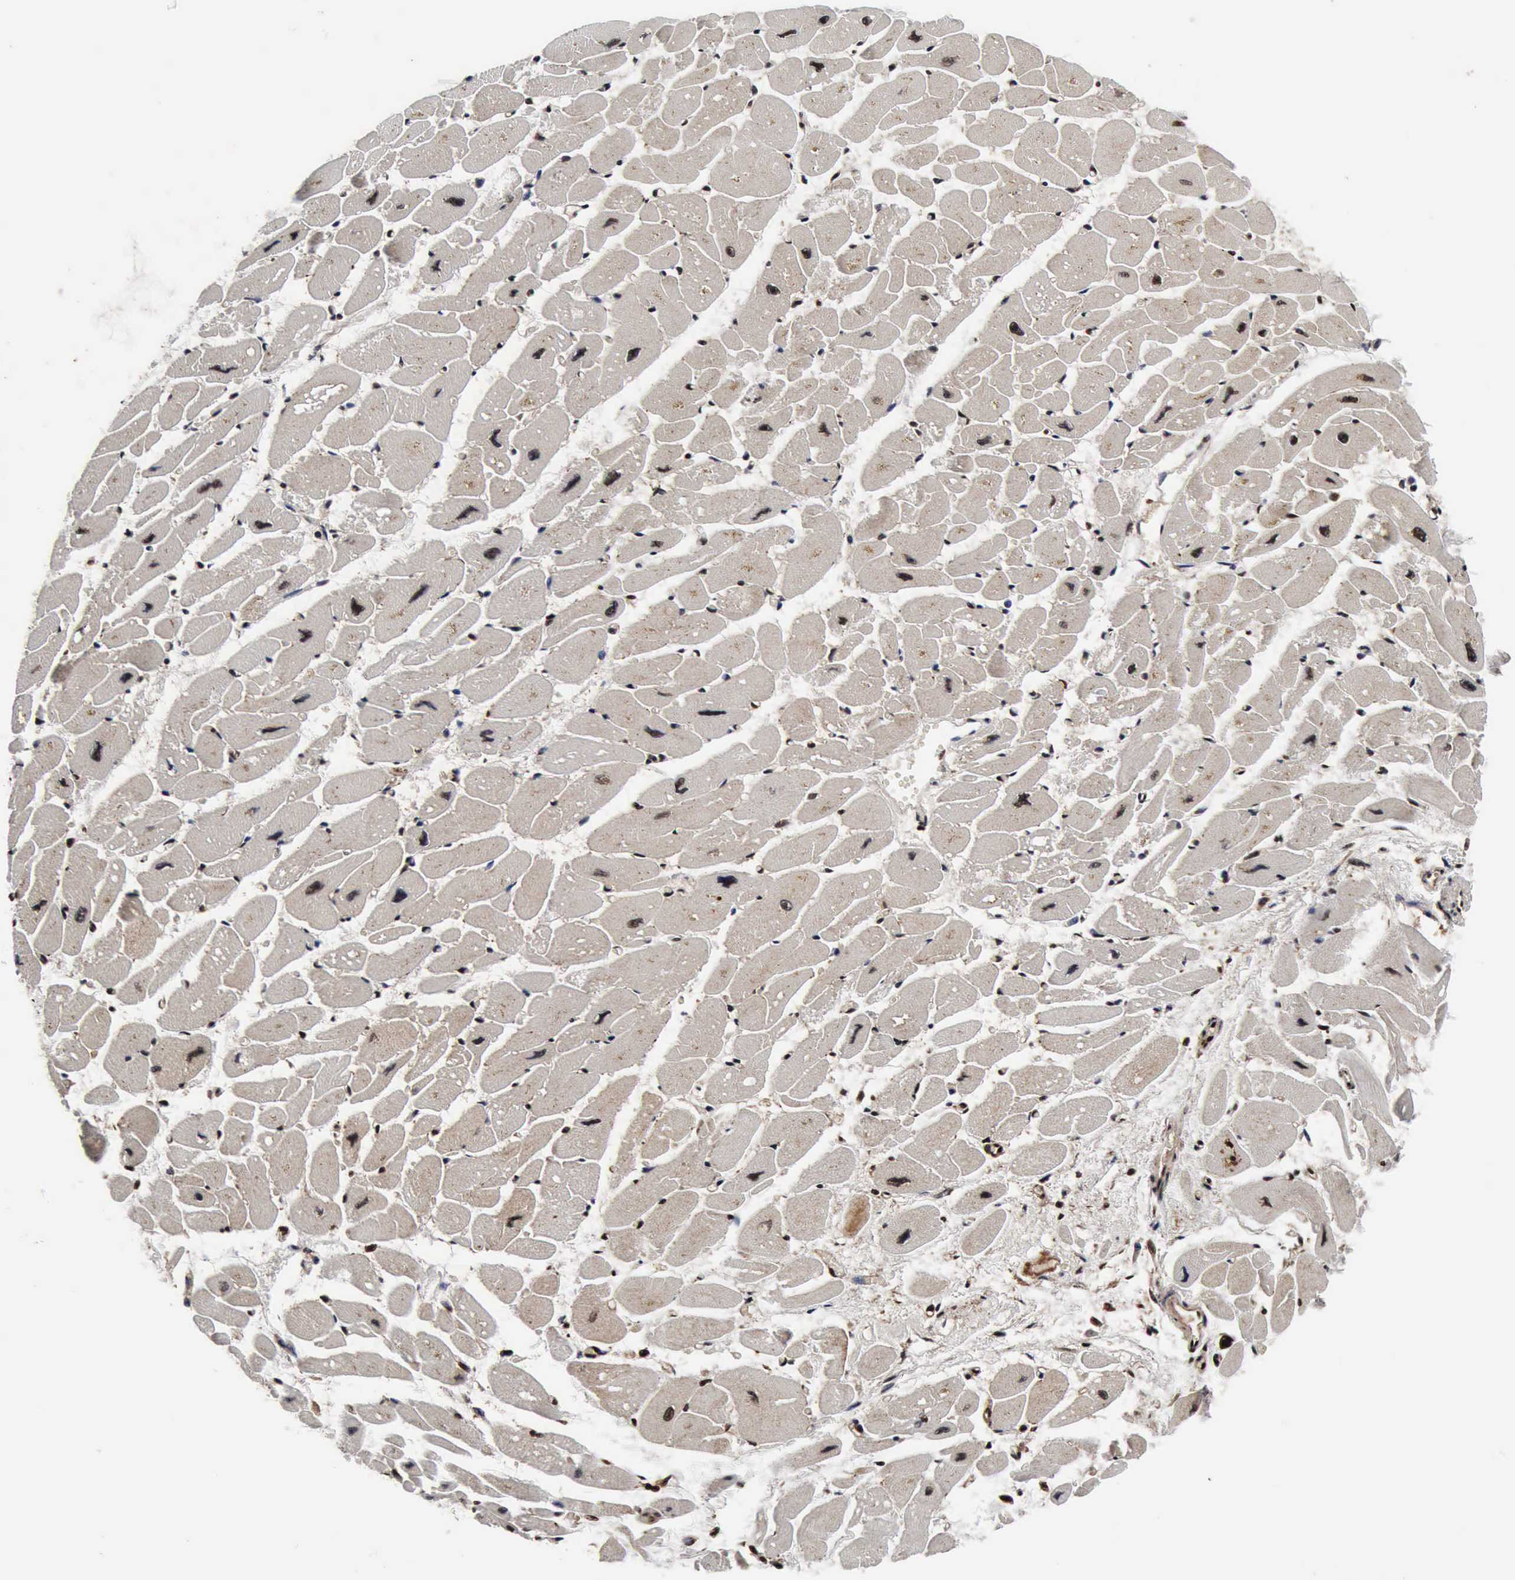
{"staining": {"intensity": "moderate", "quantity": ">75%", "location": "nuclear"}, "tissue": "heart muscle", "cell_type": "Cardiomyocytes", "image_type": "normal", "snomed": [{"axis": "morphology", "description": "Normal tissue, NOS"}, {"axis": "topography", "description": "Heart"}], "caption": "A medium amount of moderate nuclear staining is identified in about >75% of cardiomyocytes in normal heart muscle. Using DAB (brown) and hematoxylin (blue) stains, captured at high magnification using brightfield microscopy.", "gene": "UBC", "patient": {"sex": "female", "age": 54}}